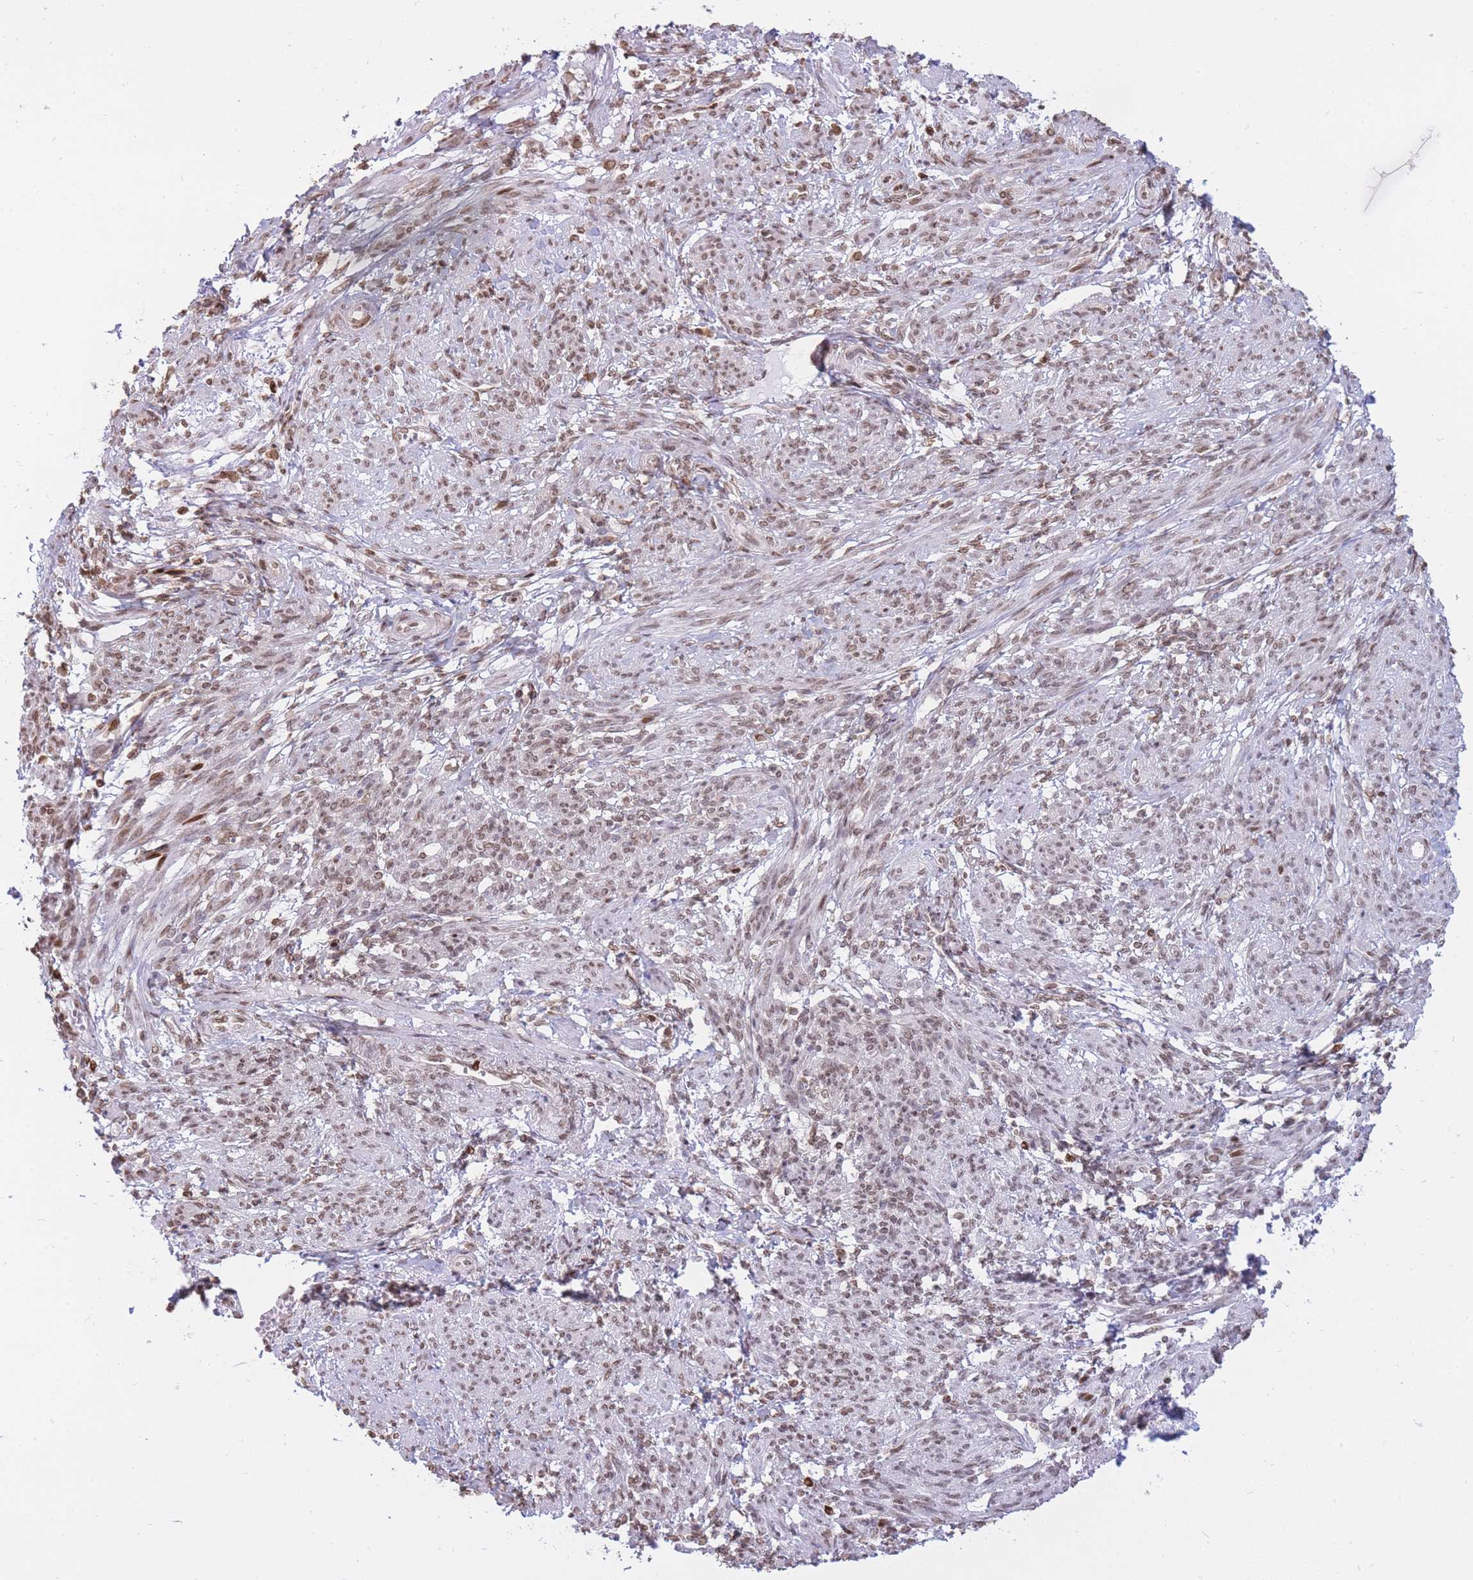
{"staining": {"intensity": "moderate", "quantity": ">75%", "location": "nuclear"}, "tissue": "smooth muscle", "cell_type": "Smooth muscle cells", "image_type": "normal", "snomed": [{"axis": "morphology", "description": "Normal tissue, NOS"}, {"axis": "topography", "description": "Smooth muscle"}], "caption": "An immunohistochemistry image of unremarkable tissue is shown. Protein staining in brown labels moderate nuclear positivity in smooth muscle within smooth muscle cells.", "gene": "SHISAL1", "patient": {"sex": "female", "age": 39}}